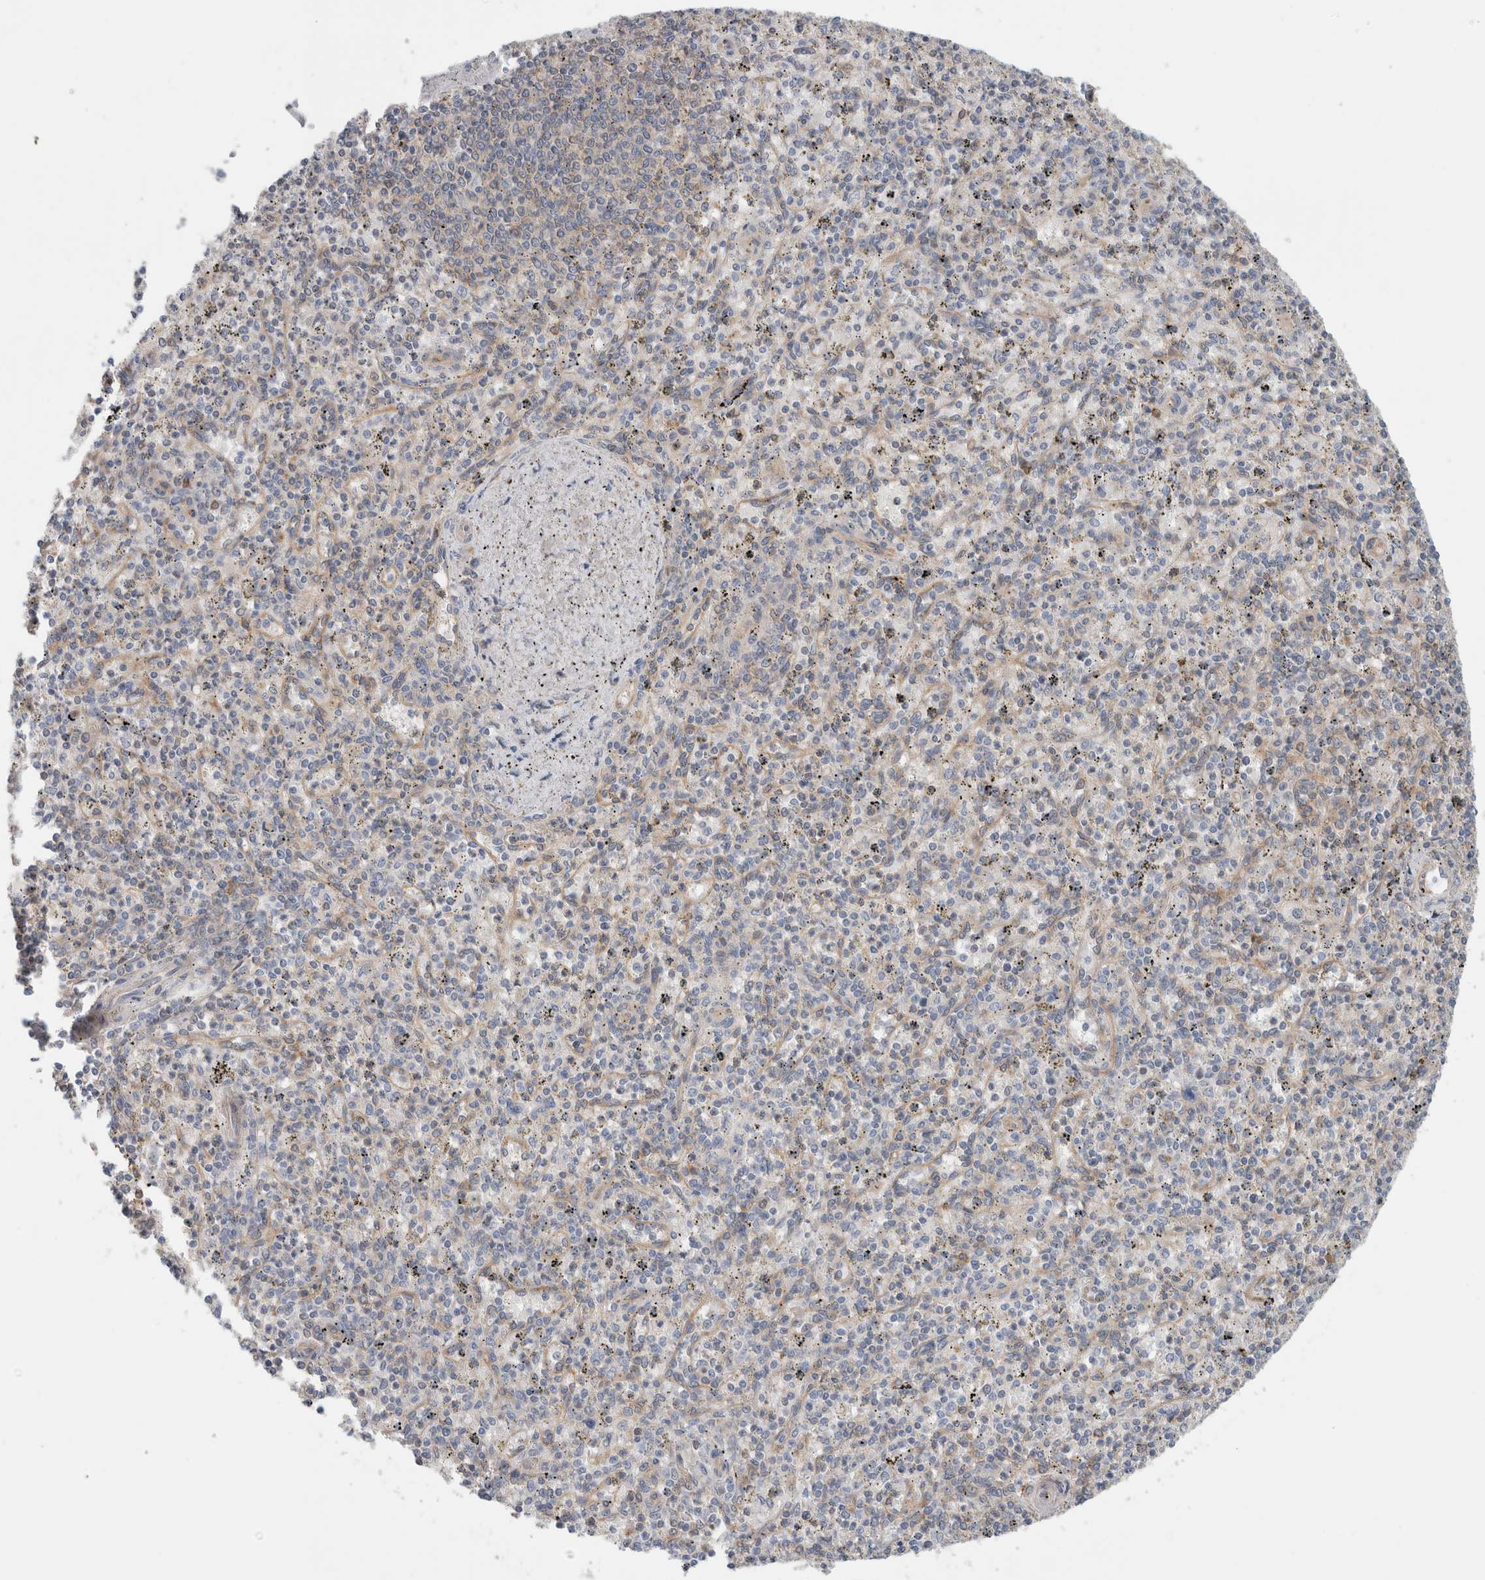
{"staining": {"intensity": "negative", "quantity": "none", "location": "none"}, "tissue": "spleen", "cell_type": "Cells in red pulp", "image_type": "normal", "snomed": [{"axis": "morphology", "description": "Normal tissue, NOS"}, {"axis": "topography", "description": "Spleen"}], "caption": "Immunohistochemistry of unremarkable human spleen demonstrates no staining in cells in red pulp.", "gene": "CFI", "patient": {"sex": "male", "age": 72}}